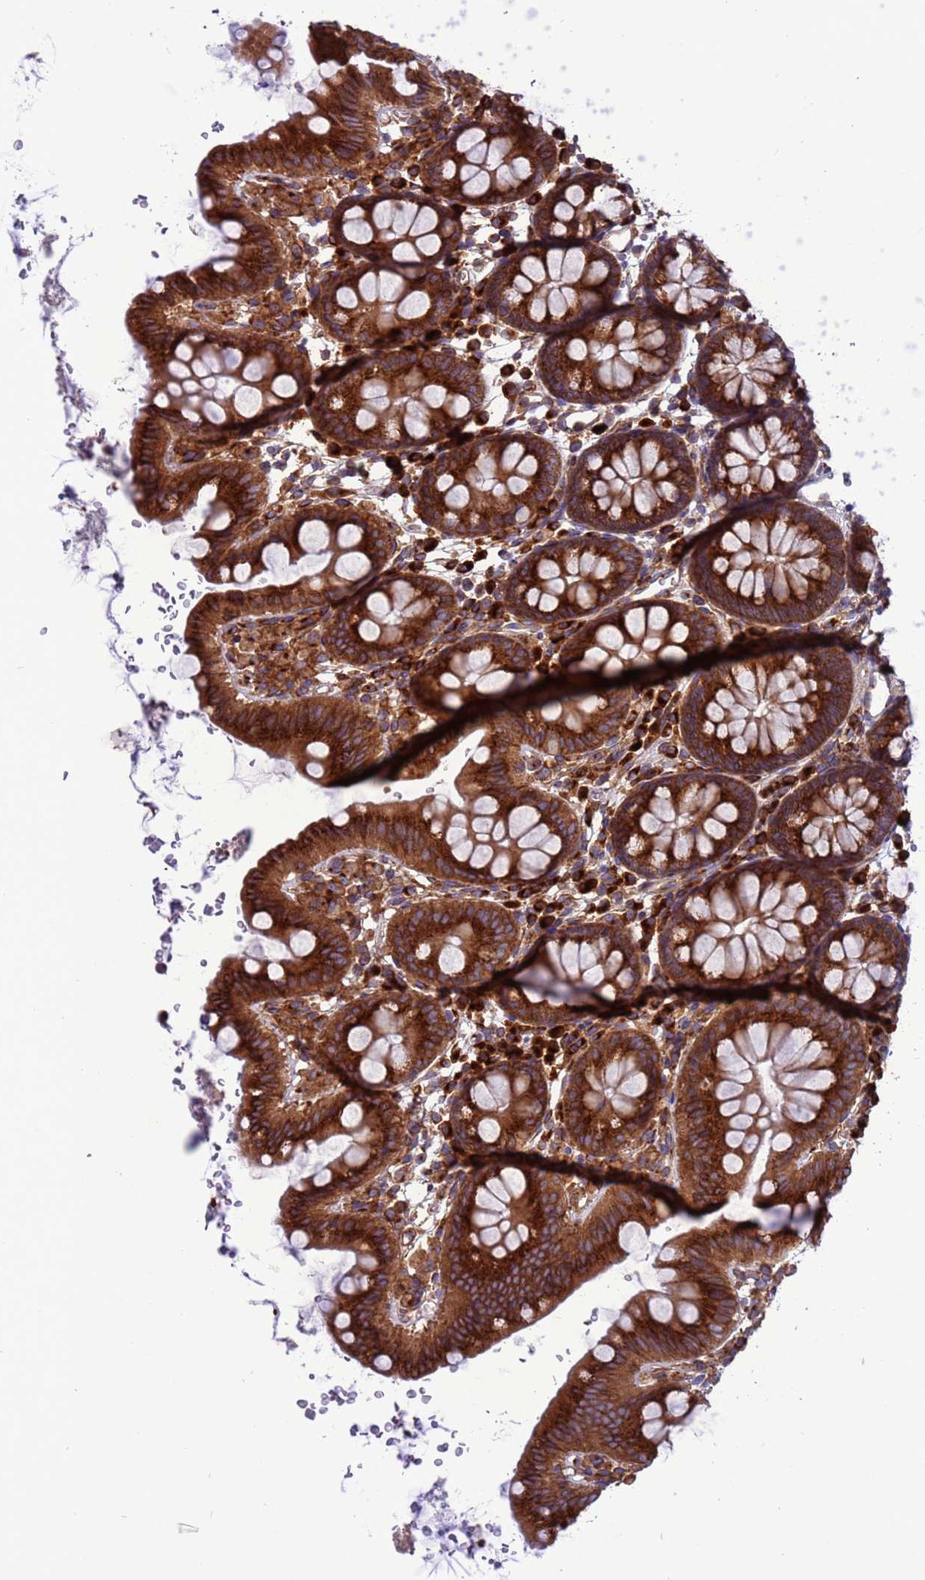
{"staining": {"intensity": "moderate", "quantity": ">75%", "location": "cytoplasmic/membranous"}, "tissue": "colon", "cell_type": "Endothelial cells", "image_type": "normal", "snomed": [{"axis": "morphology", "description": "Normal tissue, NOS"}, {"axis": "topography", "description": "Colon"}], "caption": "About >75% of endothelial cells in normal human colon reveal moderate cytoplasmic/membranous protein staining as visualized by brown immunohistochemical staining.", "gene": "ZC3HAV1", "patient": {"sex": "male", "age": 75}}